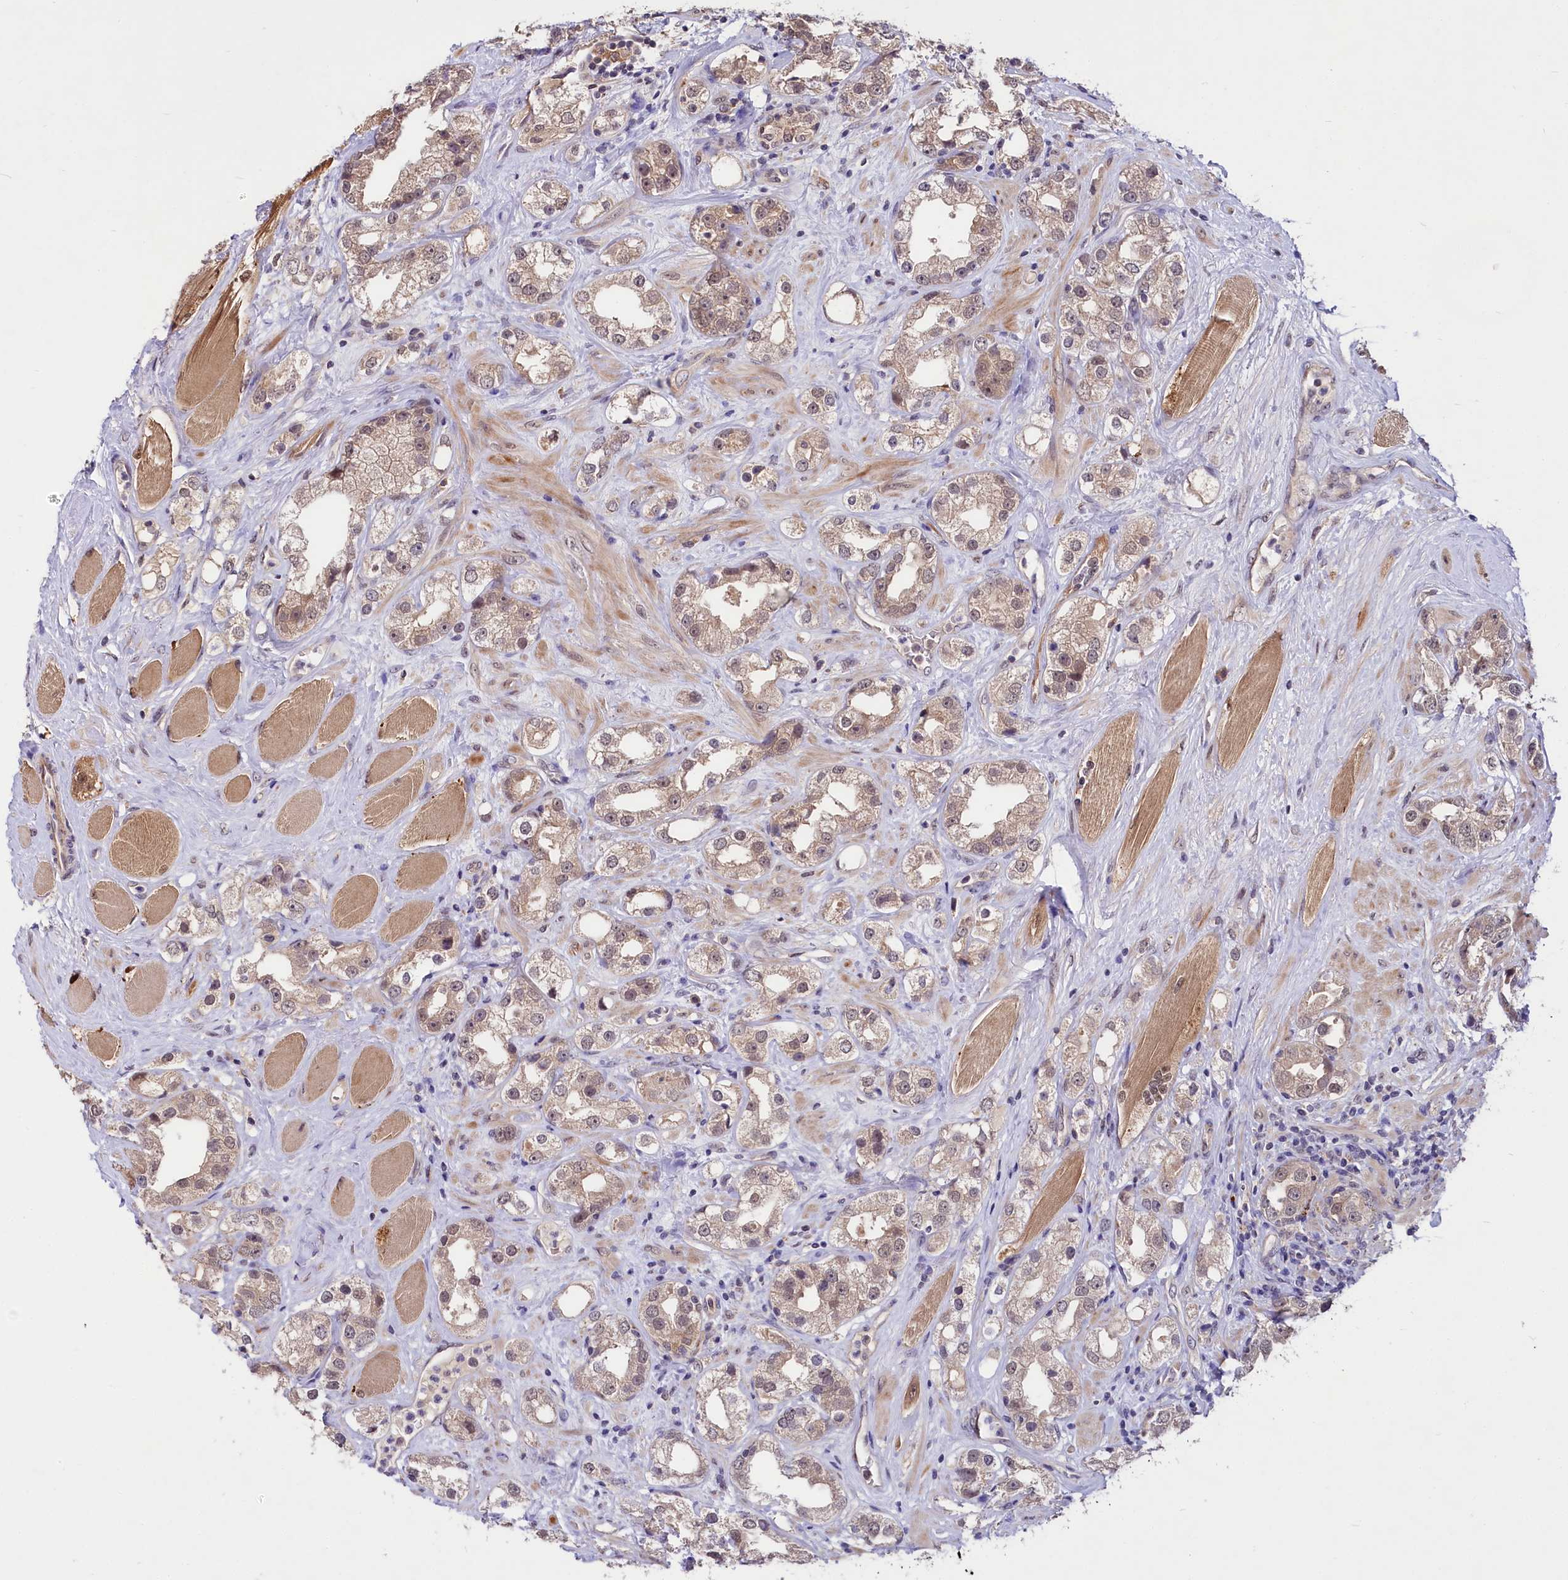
{"staining": {"intensity": "weak", "quantity": "25%-75%", "location": "cytoplasmic/membranous,nuclear"}, "tissue": "prostate cancer", "cell_type": "Tumor cells", "image_type": "cancer", "snomed": [{"axis": "morphology", "description": "Adenocarcinoma, NOS"}, {"axis": "topography", "description": "Prostate"}], "caption": "Protein expression analysis of human adenocarcinoma (prostate) reveals weak cytoplasmic/membranous and nuclear positivity in about 25%-75% of tumor cells.", "gene": "UBE3A", "patient": {"sex": "male", "age": 79}}